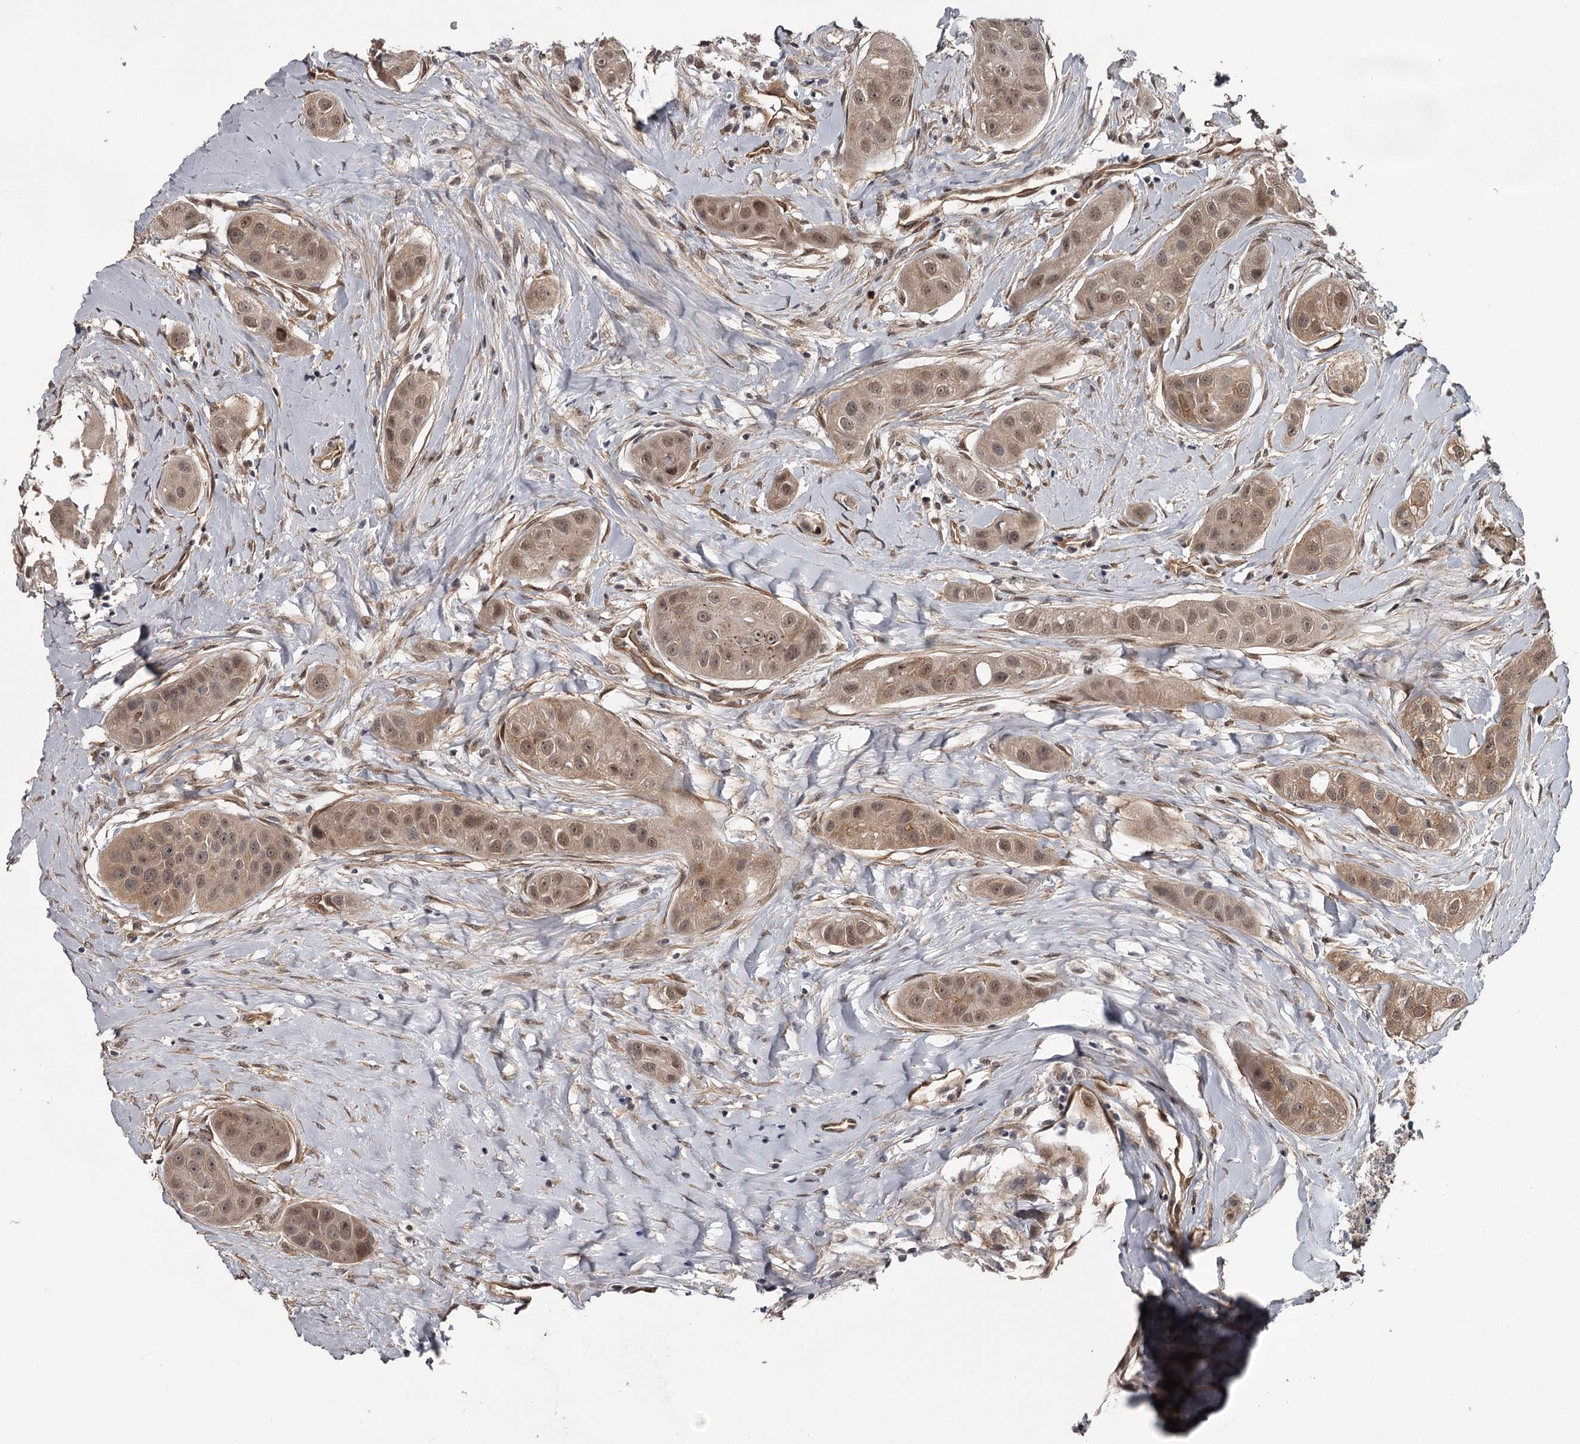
{"staining": {"intensity": "weak", "quantity": ">75%", "location": "cytoplasmic/membranous,nuclear"}, "tissue": "head and neck cancer", "cell_type": "Tumor cells", "image_type": "cancer", "snomed": [{"axis": "morphology", "description": "Normal tissue, NOS"}, {"axis": "morphology", "description": "Squamous cell carcinoma, NOS"}, {"axis": "topography", "description": "Skeletal muscle"}, {"axis": "topography", "description": "Head-Neck"}], "caption": "Protein staining displays weak cytoplasmic/membranous and nuclear positivity in about >75% of tumor cells in head and neck cancer. Using DAB (3,3'-diaminobenzidine) (brown) and hematoxylin (blue) stains, captured at high magnification using brightfield microscopy.", "gene": "CDC42EP2", "patient": {"sex": "male", "age": 51}}